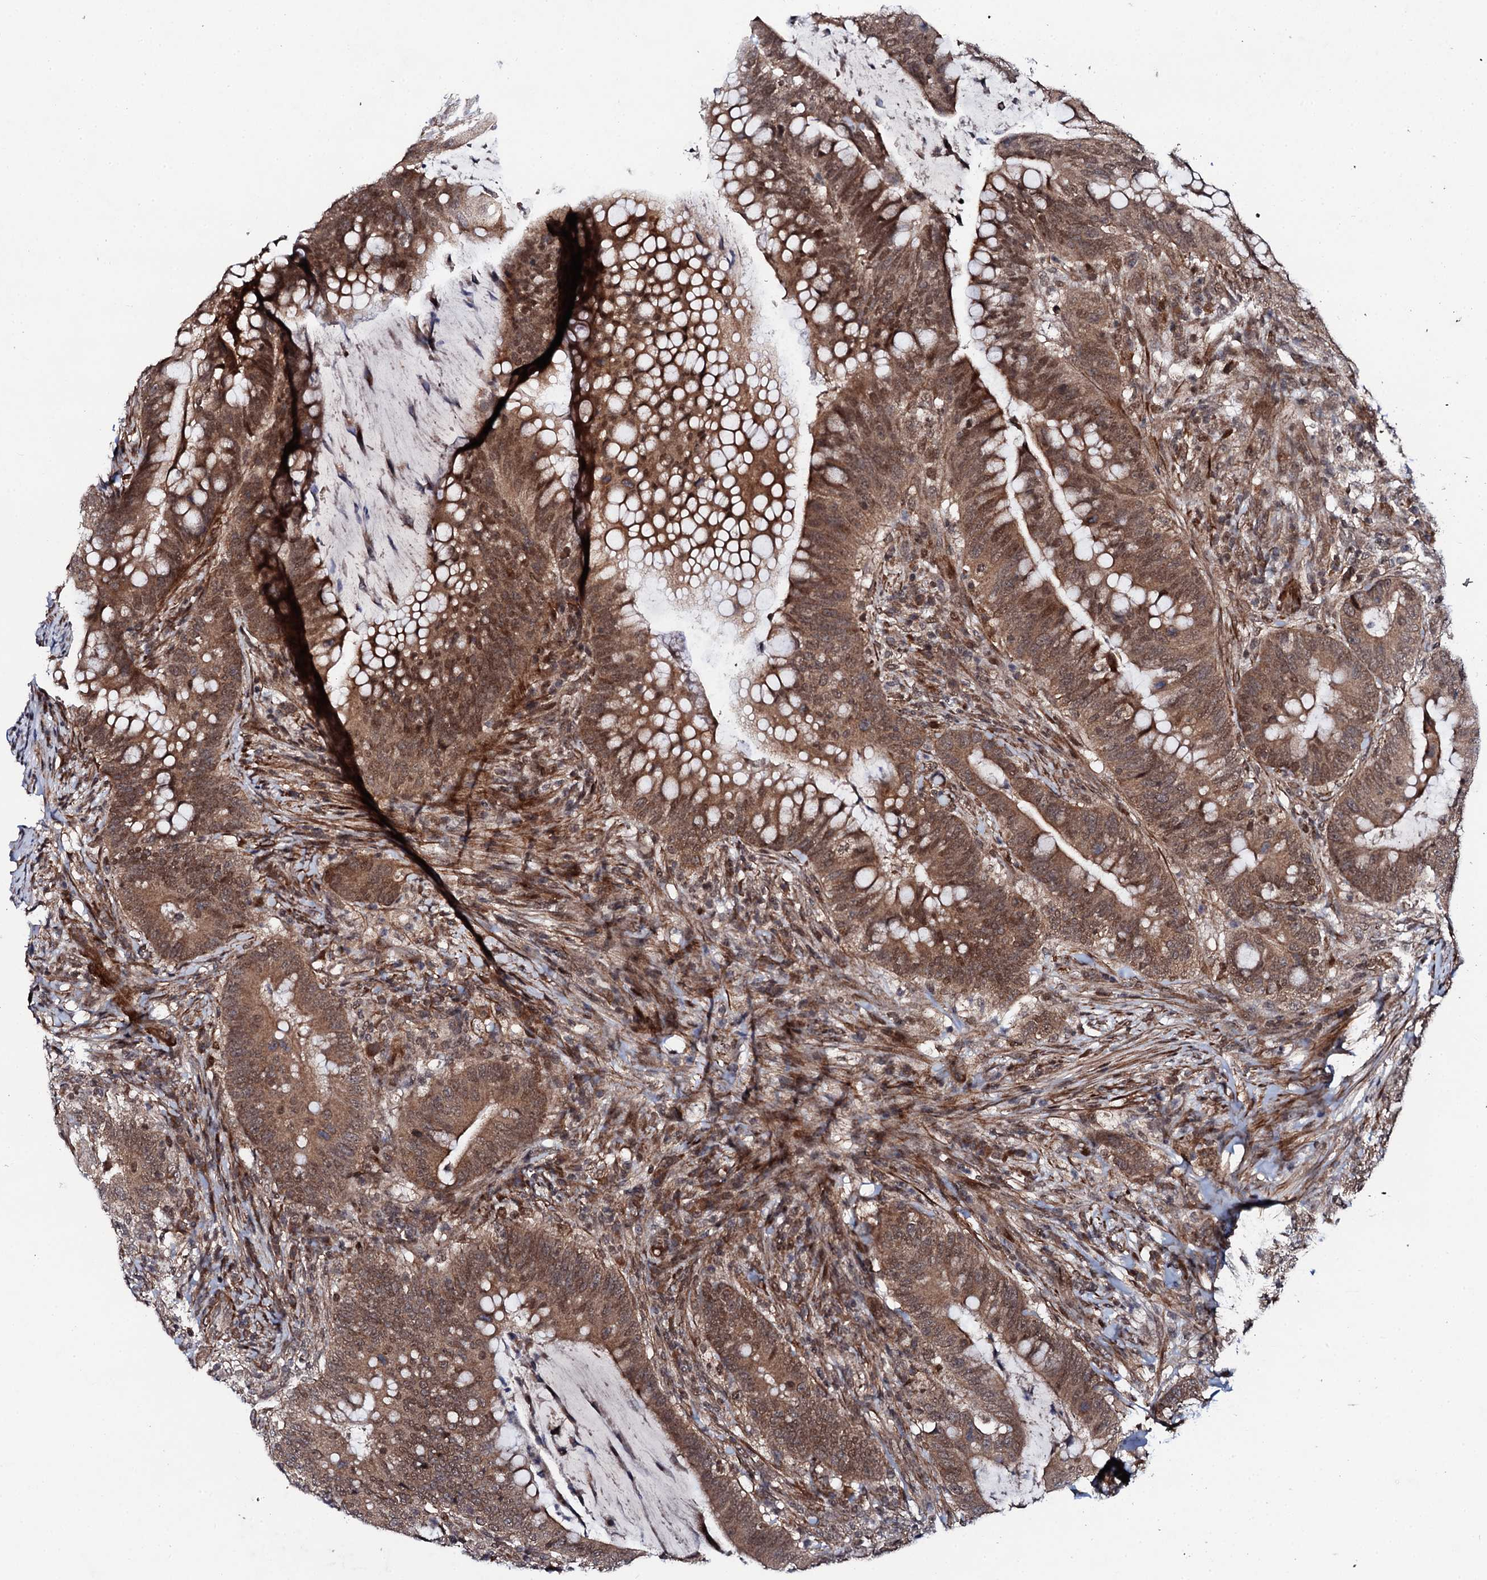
{"staining": {"intensity": "moderate", "quantity": ">75%", "location": "cytoplasmic/membranous,nuclear"}, "tissue": "colorectal cancer", "cell_type": "Tumor cells", "image_type": "cancer", "snomed": [{"axis": "morphology", "description": "Adenocarcinoma, NOS"}, {"axis": "topography", "description": "Colon"}], "caption": "A brown stain labels moderate cytoplasmic/membranous and nuclear positivity of a protein in colorectal adenocarcinoma tumor cells.", "gene": "FAM111A", "patient": {"sex": "female", "age": 66}}